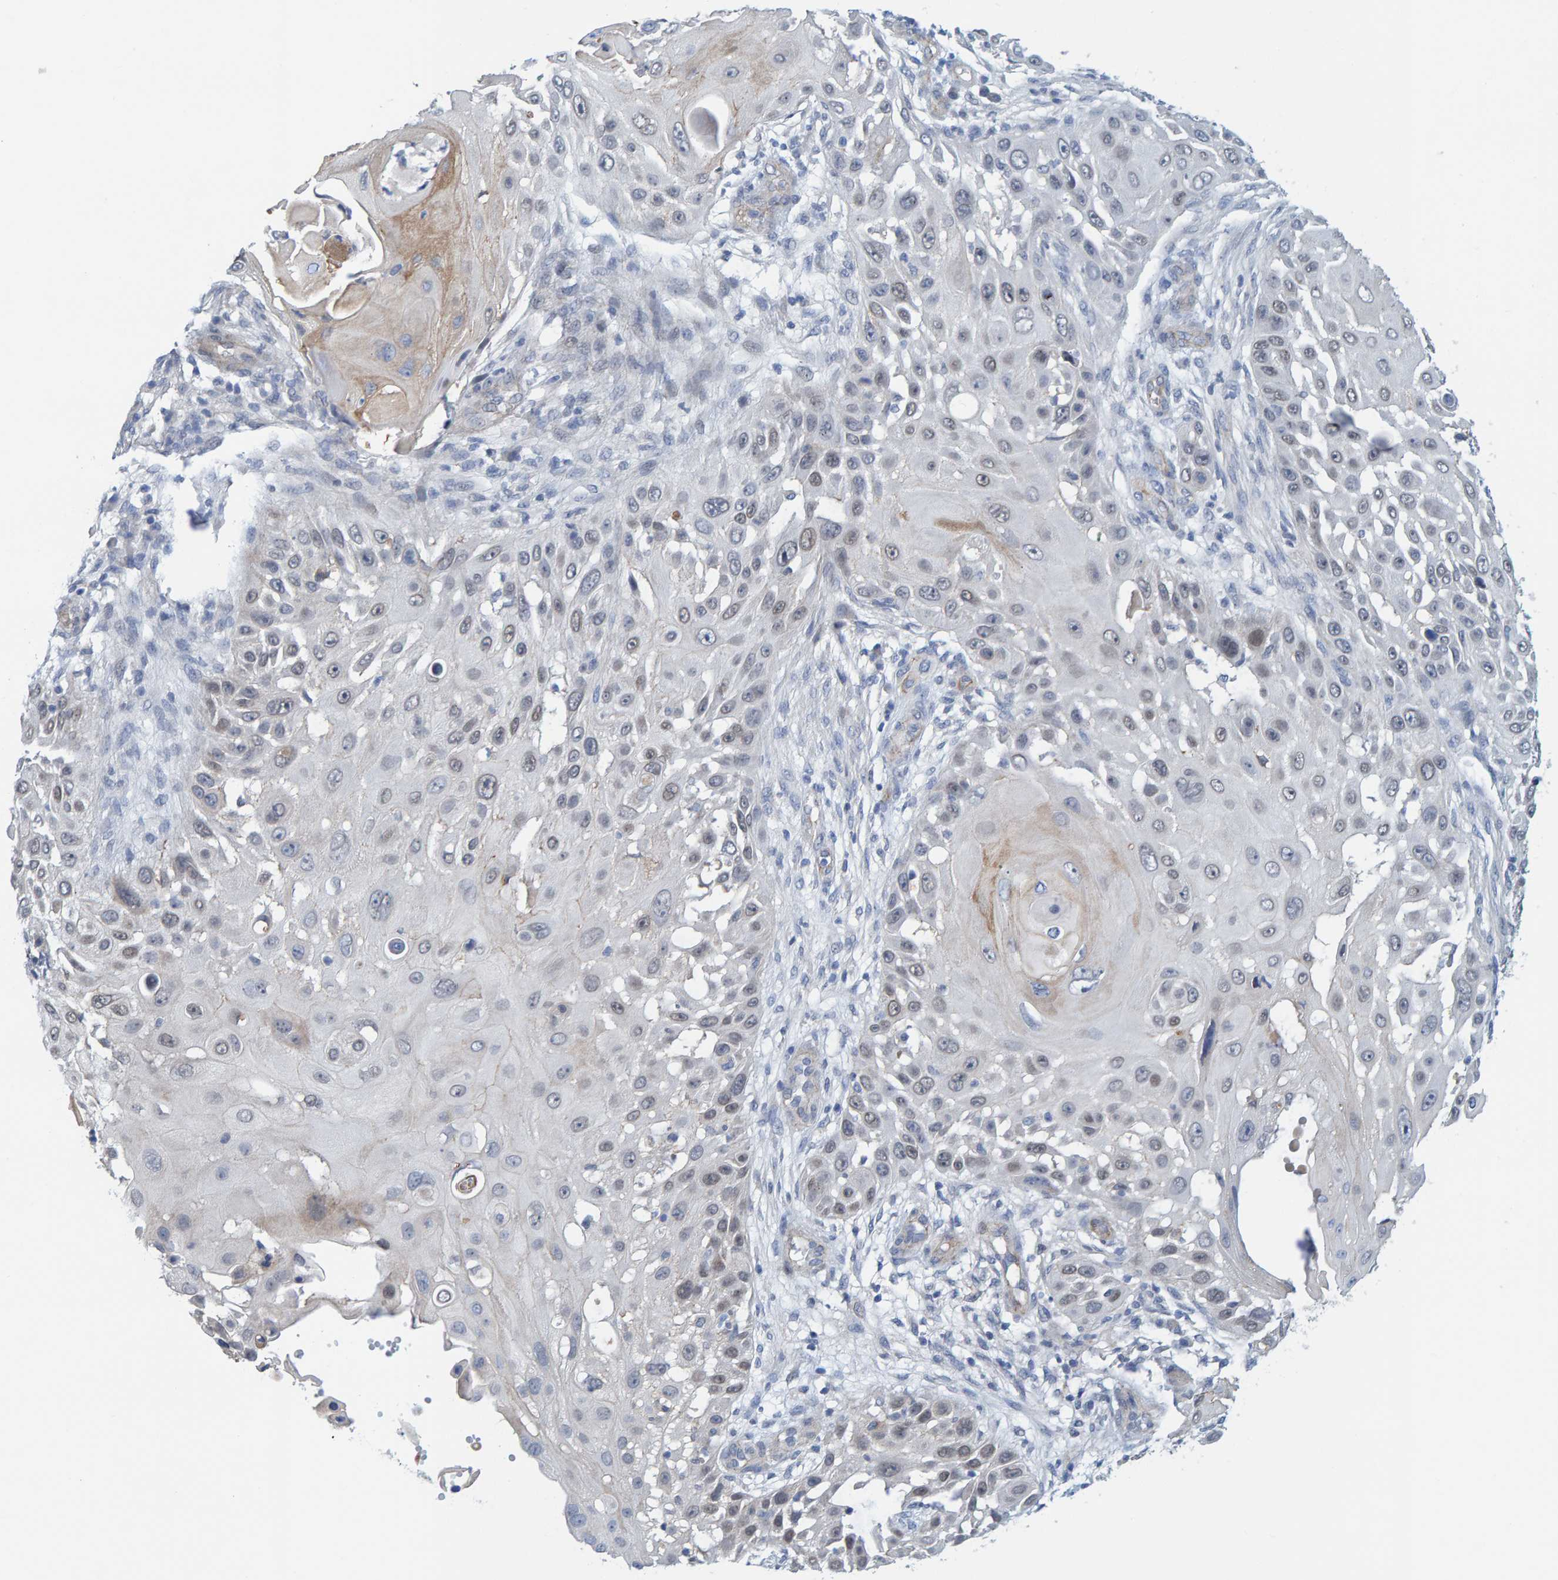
{"staining": {"intensity": "weak", "quantity": "<25%", "location": "cytoplasmic/membranous,nuclear"}, "tissue": "skin cancer", "cell_type": "Tumor cells", "image_type": "cancer", "snomed": [{"axis": "morphology", "description": "Squamous cell carcinoma, NOS"}, {"axis": "topography", "description": "Skin"}], "caption": "Human skin cancer stained for a protein using IHC shows no positivity in tumor cells.", "gene": "KRBA2", "patient": {"sex": "female", "age": 44}}